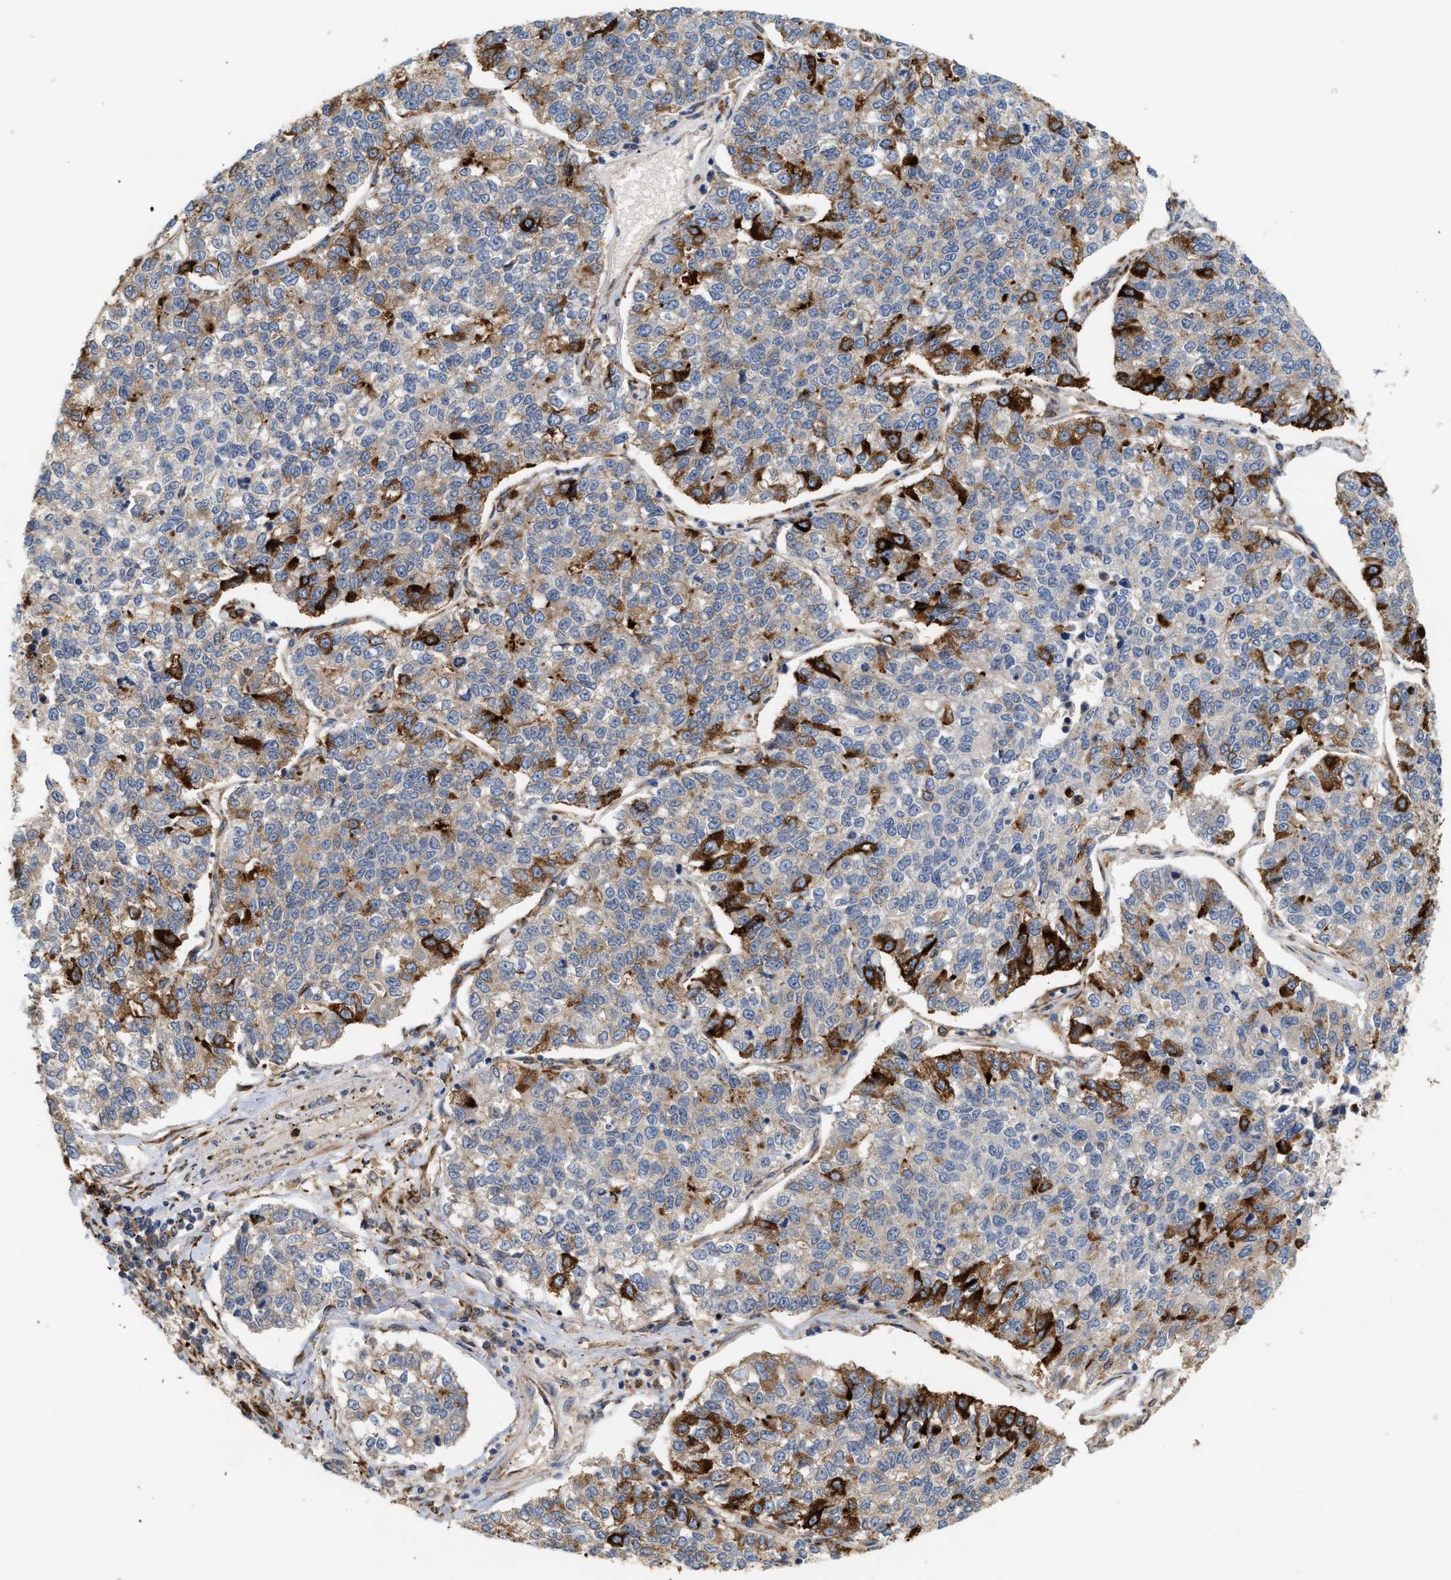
{"staining": {"intensity": "strong", "quantity": "<25%", "location": "cytoplasmic/membranous"}, "tissue": "lung cancer", "cell_type": "Tumor cells", "image_type": "cancer", "snomed": [{"axis": "morphology", "description": "Adenocarcinoma, NOS"}, {"axis": "topography", "description": "Lung"}], "caption": "Strong cytoplasmic/membranous protein positivity is identified in about <25% of tumor cells in lung cancer (adenocarcinoma).", "gene": "PLCD1", "patient": {"sex": "male", "age": 49}}